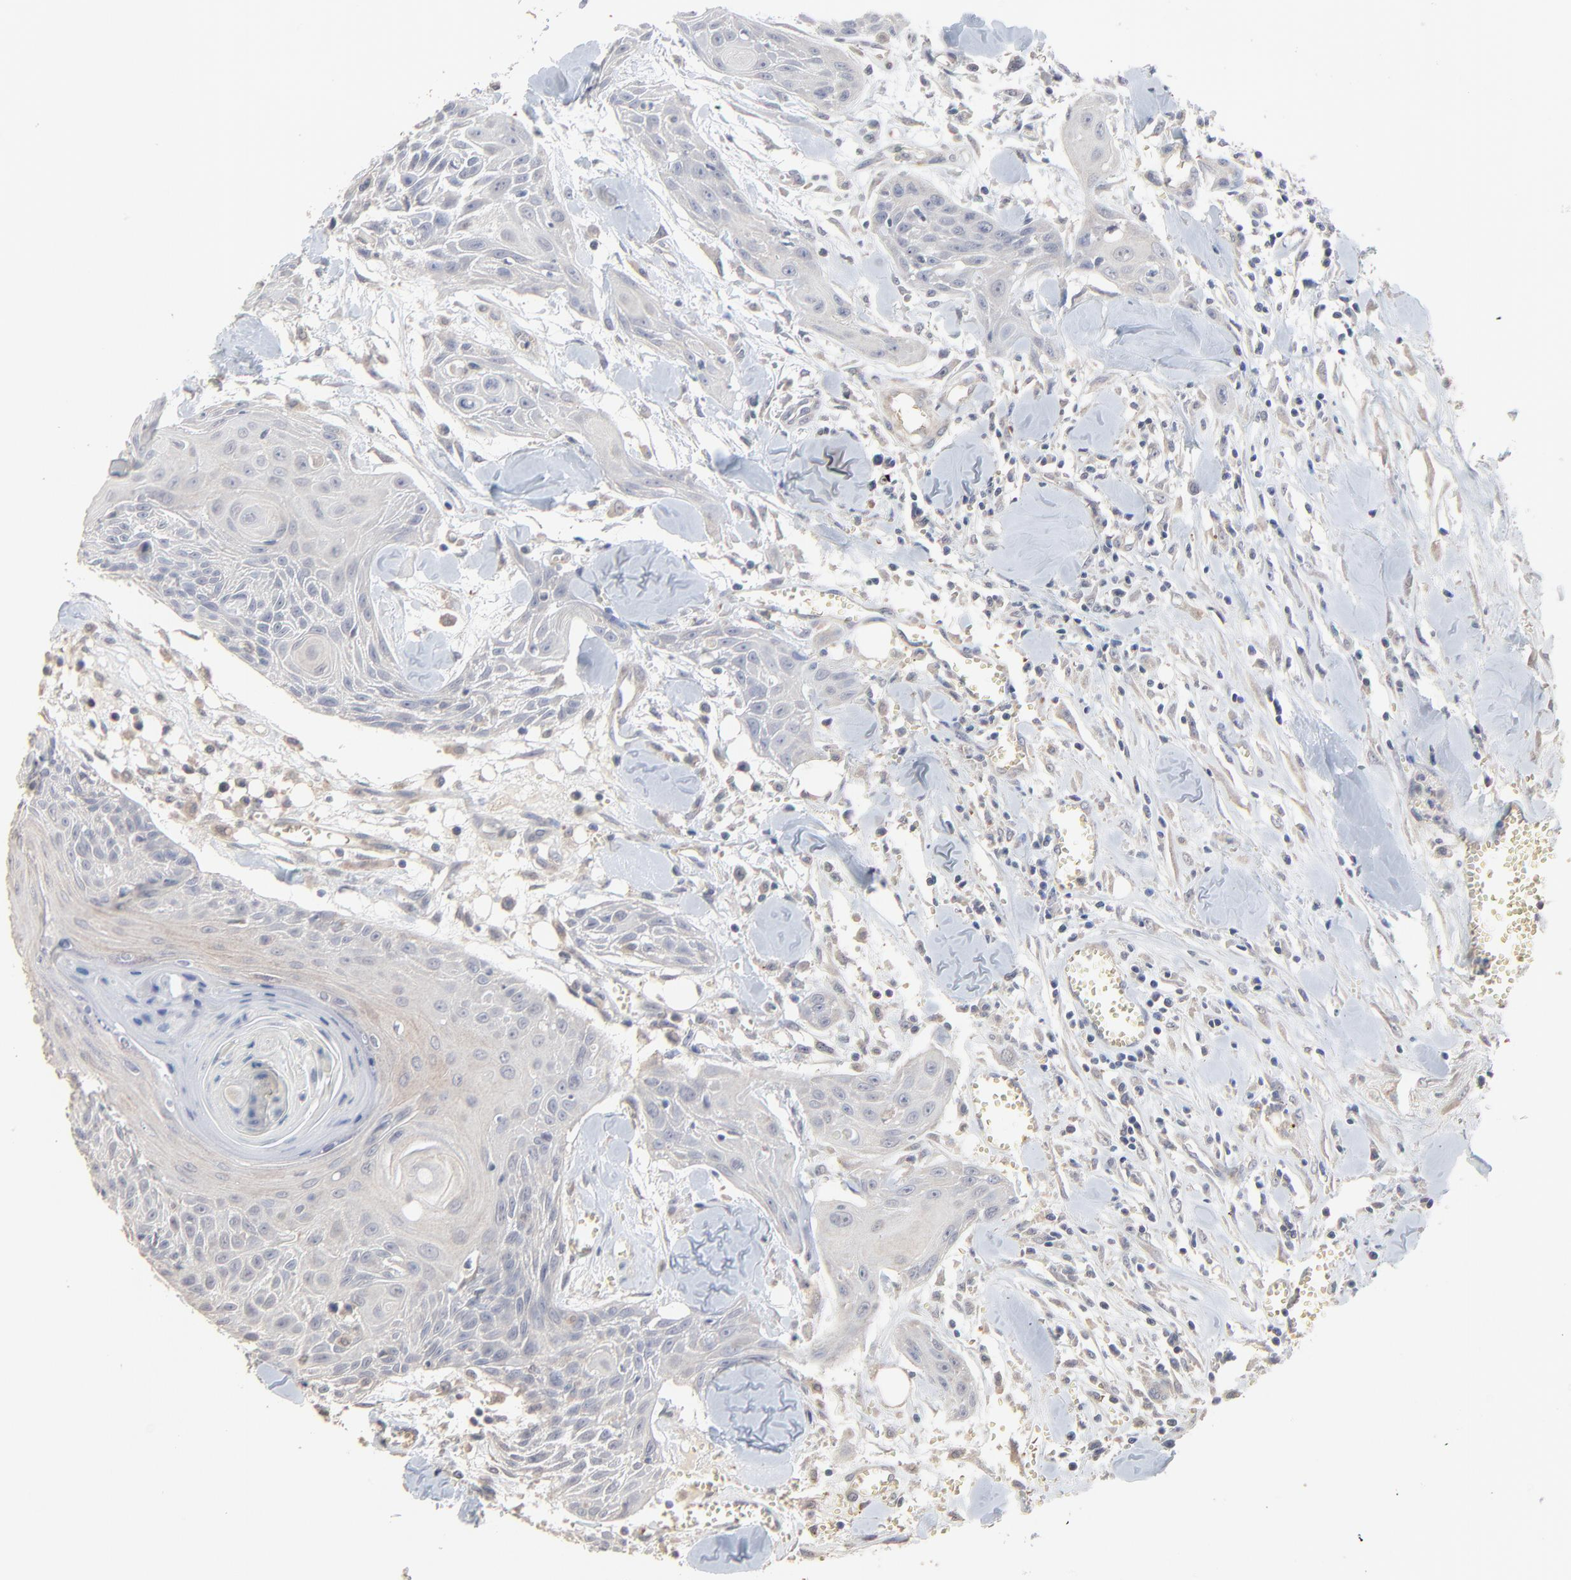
{"staining": {"intensity": "weak", "quantity": "25%-75%", "location": "cytoplasmic/membranous"}, "tissue": "head and neck cancer", "cell_type": "Tumor cells", "image_type": "cancer", "snomed": [{"axis": "morphology", "description": "Squamous cell carcinoma, NOS"}, {"axis": "morphology", "description": "Squamous cell carcinoma, metastatic, NOS"}, {"axis": "topography", "description": "Lymph node"}, {"axis": "topography", "description": "Salivary gland"}, {"axis": "topography", "description": "Head-Neck"}], "caption": "The image reveals a brown stain indicating the presence of a protein in the cytoplasmic/membranous of tumor cells in head and neck squamous cell carcinoma.", "gene": "FANCB", "patient": {"sex": "female", "age": 74}}